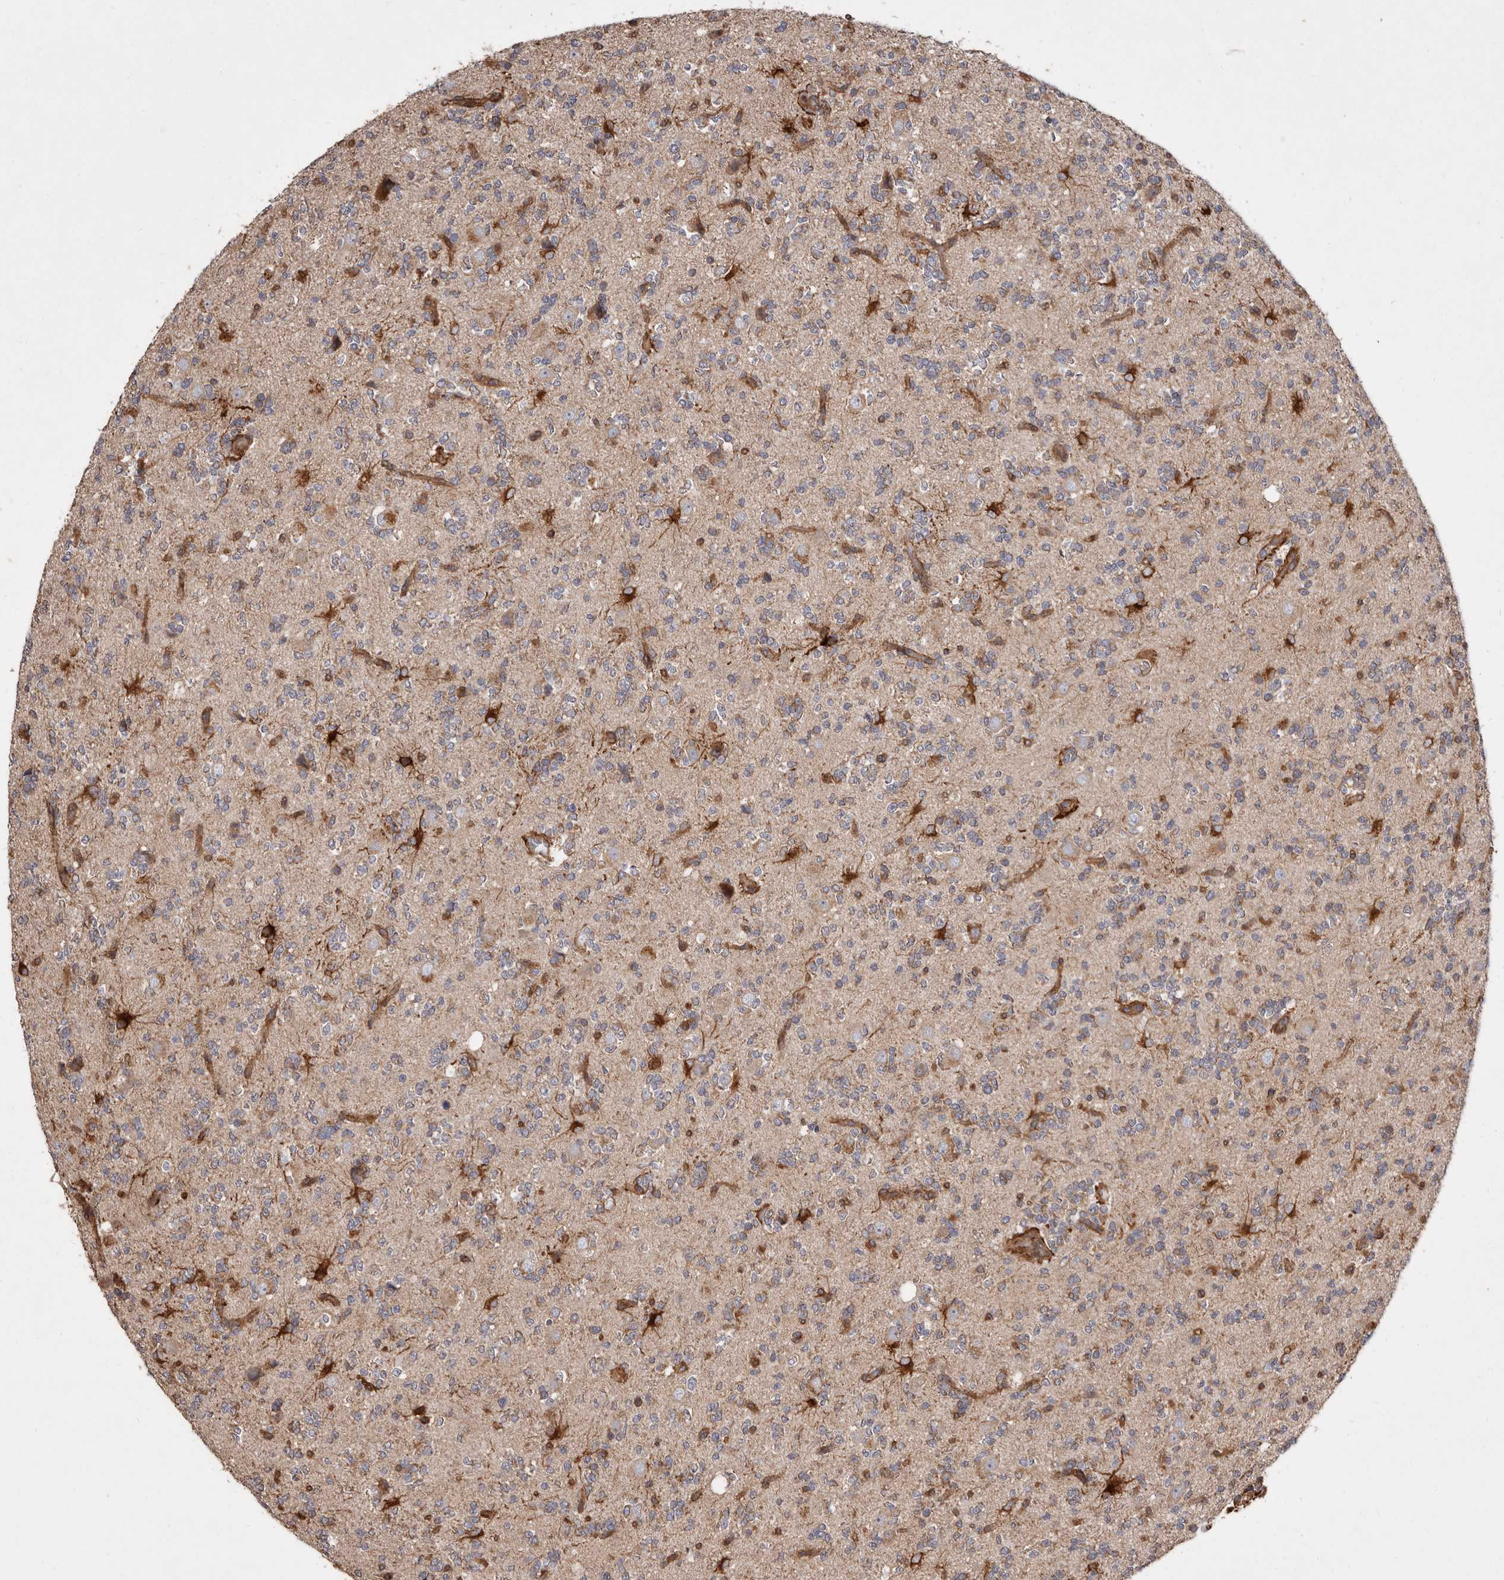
{"staining": {"intensity": "moderate", "quantity": "<25%", "location": "cytoplasmic/membranous"}, "tissue": "glioma", "cell_type": "Tumor cells", "image_type": "cancer", "snomed": [{"axis": "morphology", "description": "Glioma, malignant, High grade"}, {"axis": "topography", "description": "Brain"}], "caption": "The micrograph shows a brown stain indicating the presence of a protein in the cytoplasmic/membranous of tumor cells in glioma. Using DAB (3,3'-diaminobenzidine) (brown) and hematoxylin (blue) stains, captured at high magnification using brightfield microscopy.", "gene": "FLAD1", "patient": {"sex": "female", "age": 62}}